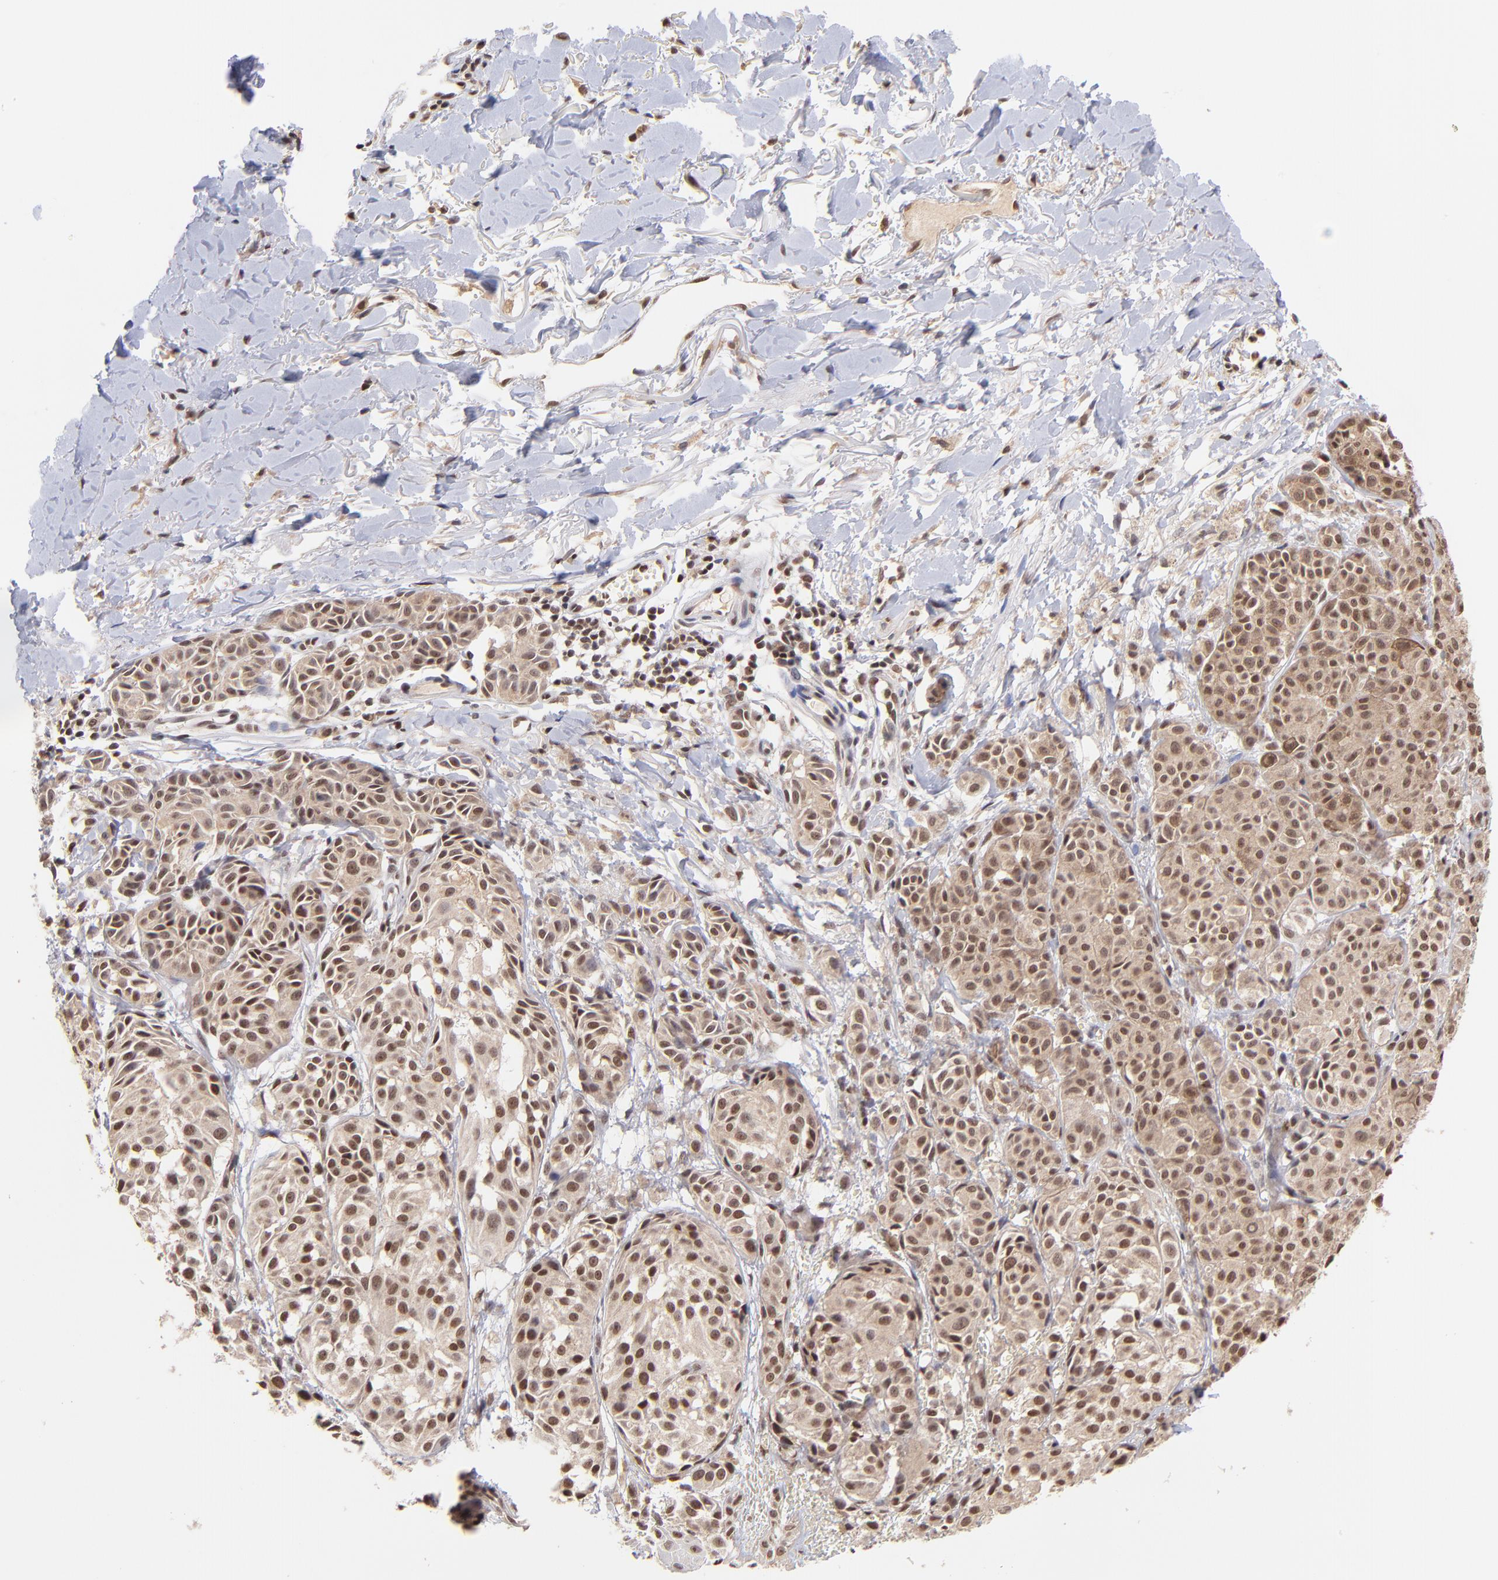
{"staining": {"intensity": "moderate", "quantity": ">75%", "location": "cytoplasmic/membranous,nuclear"}, "tissue": "melanoma", "cell_type": "Tumor cells", "image_type": "cancer", "snomed": [{"axis": "morphology", "description": "Malignant melanoma, NOS"}, {"axis": "topography", "description": "Skin"}], "caption": "Protein expression analysis of human malignant melanoma reveals moderate cytoplasmic/membranous and nuclear positivity in approximately >75% of tumor cells.", "gene": "WDR25", "patient": {"sex": "male", "age": 76}}